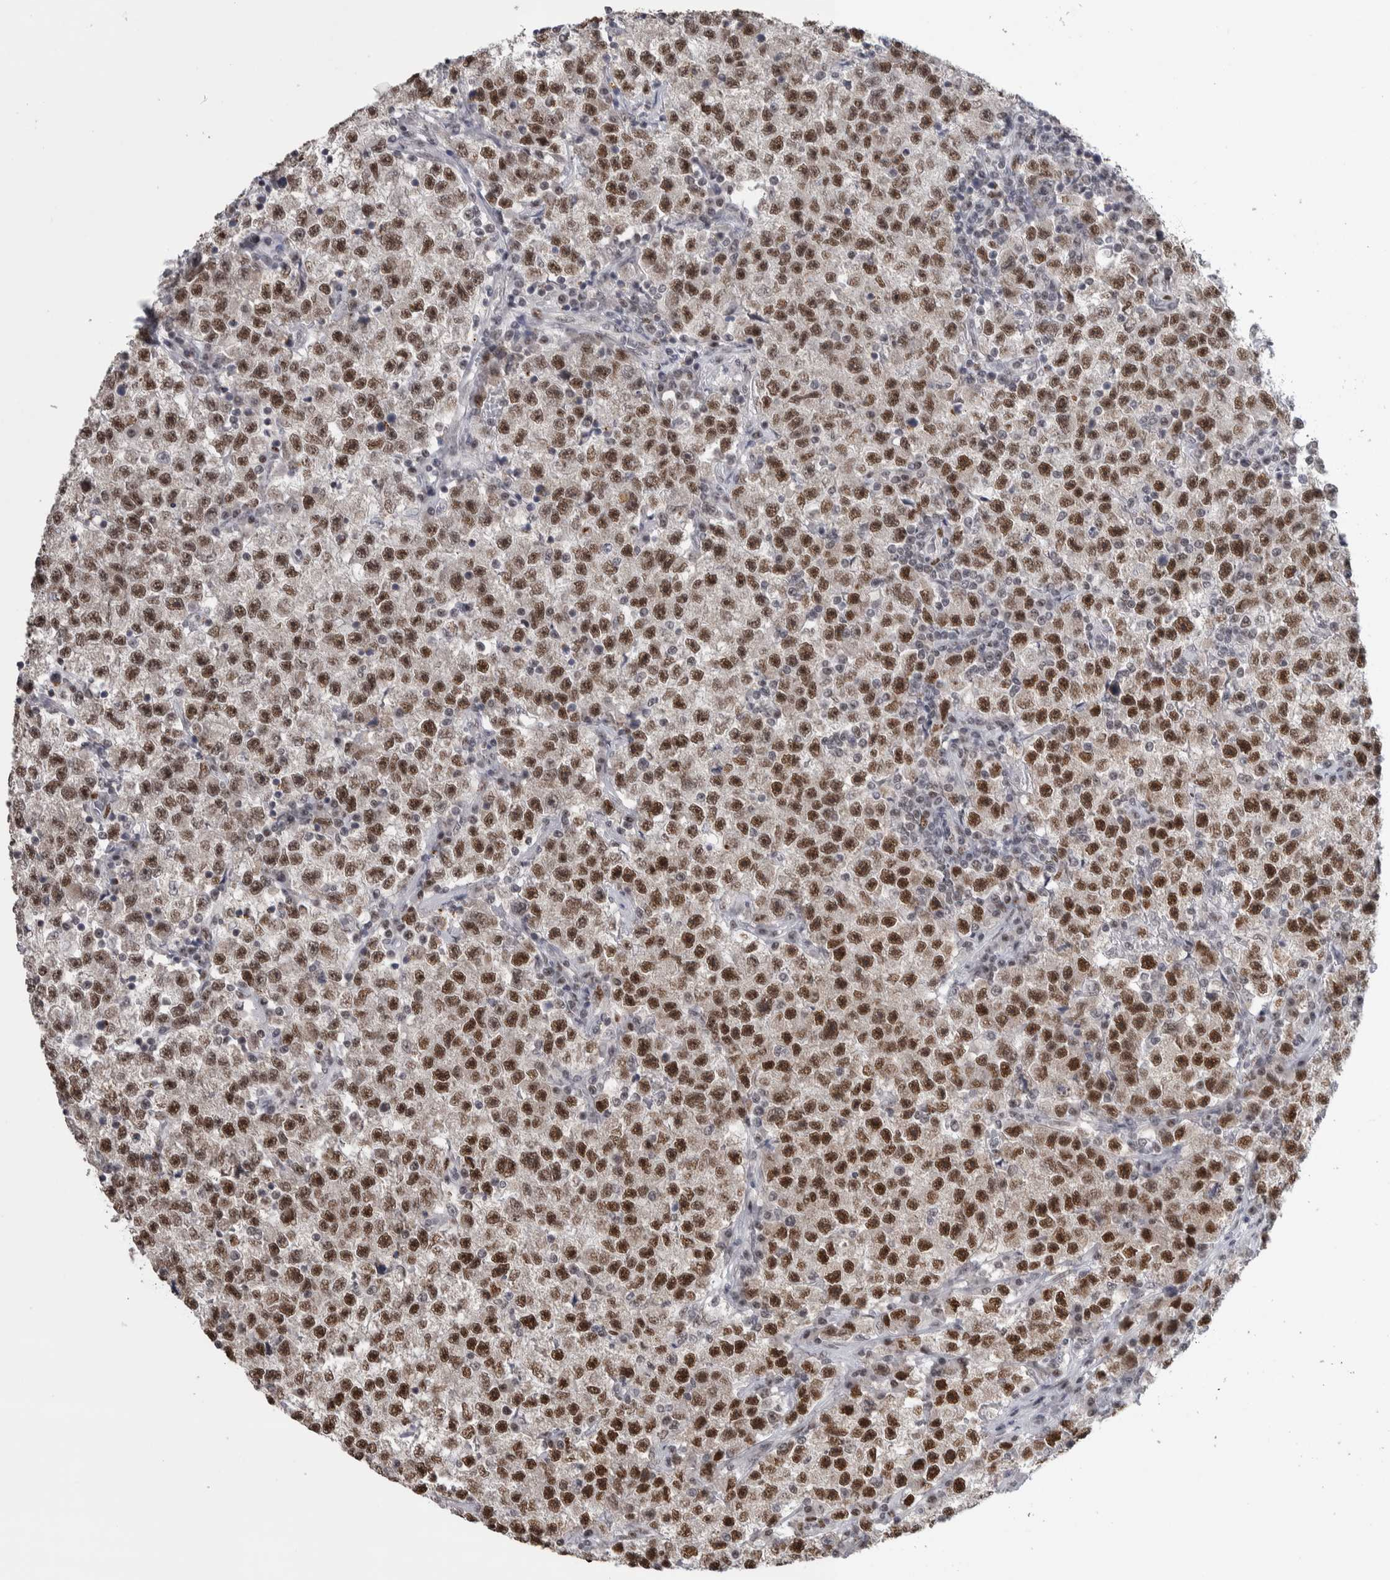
{"staining": {"intensity": "strong", "quantity": ">75%", "location": "nuclear"}, "tissue": "testis cancer", "cell_type": "Tumor cells", "image_type": "cancer", "snomed": [{"axis": "morphology", "description": "Seminoma, NOS"}, {"axis": "topography", "description": "Testis"}], "caption": "A high-resolution image shows immunohistochemistry staining of seminoma (testis), which exhibits strong nuclear positivity in approximately >75% of tumor cells.", "gene": "HEXIM2", "patient": {"sex": "male", "age": 22}}